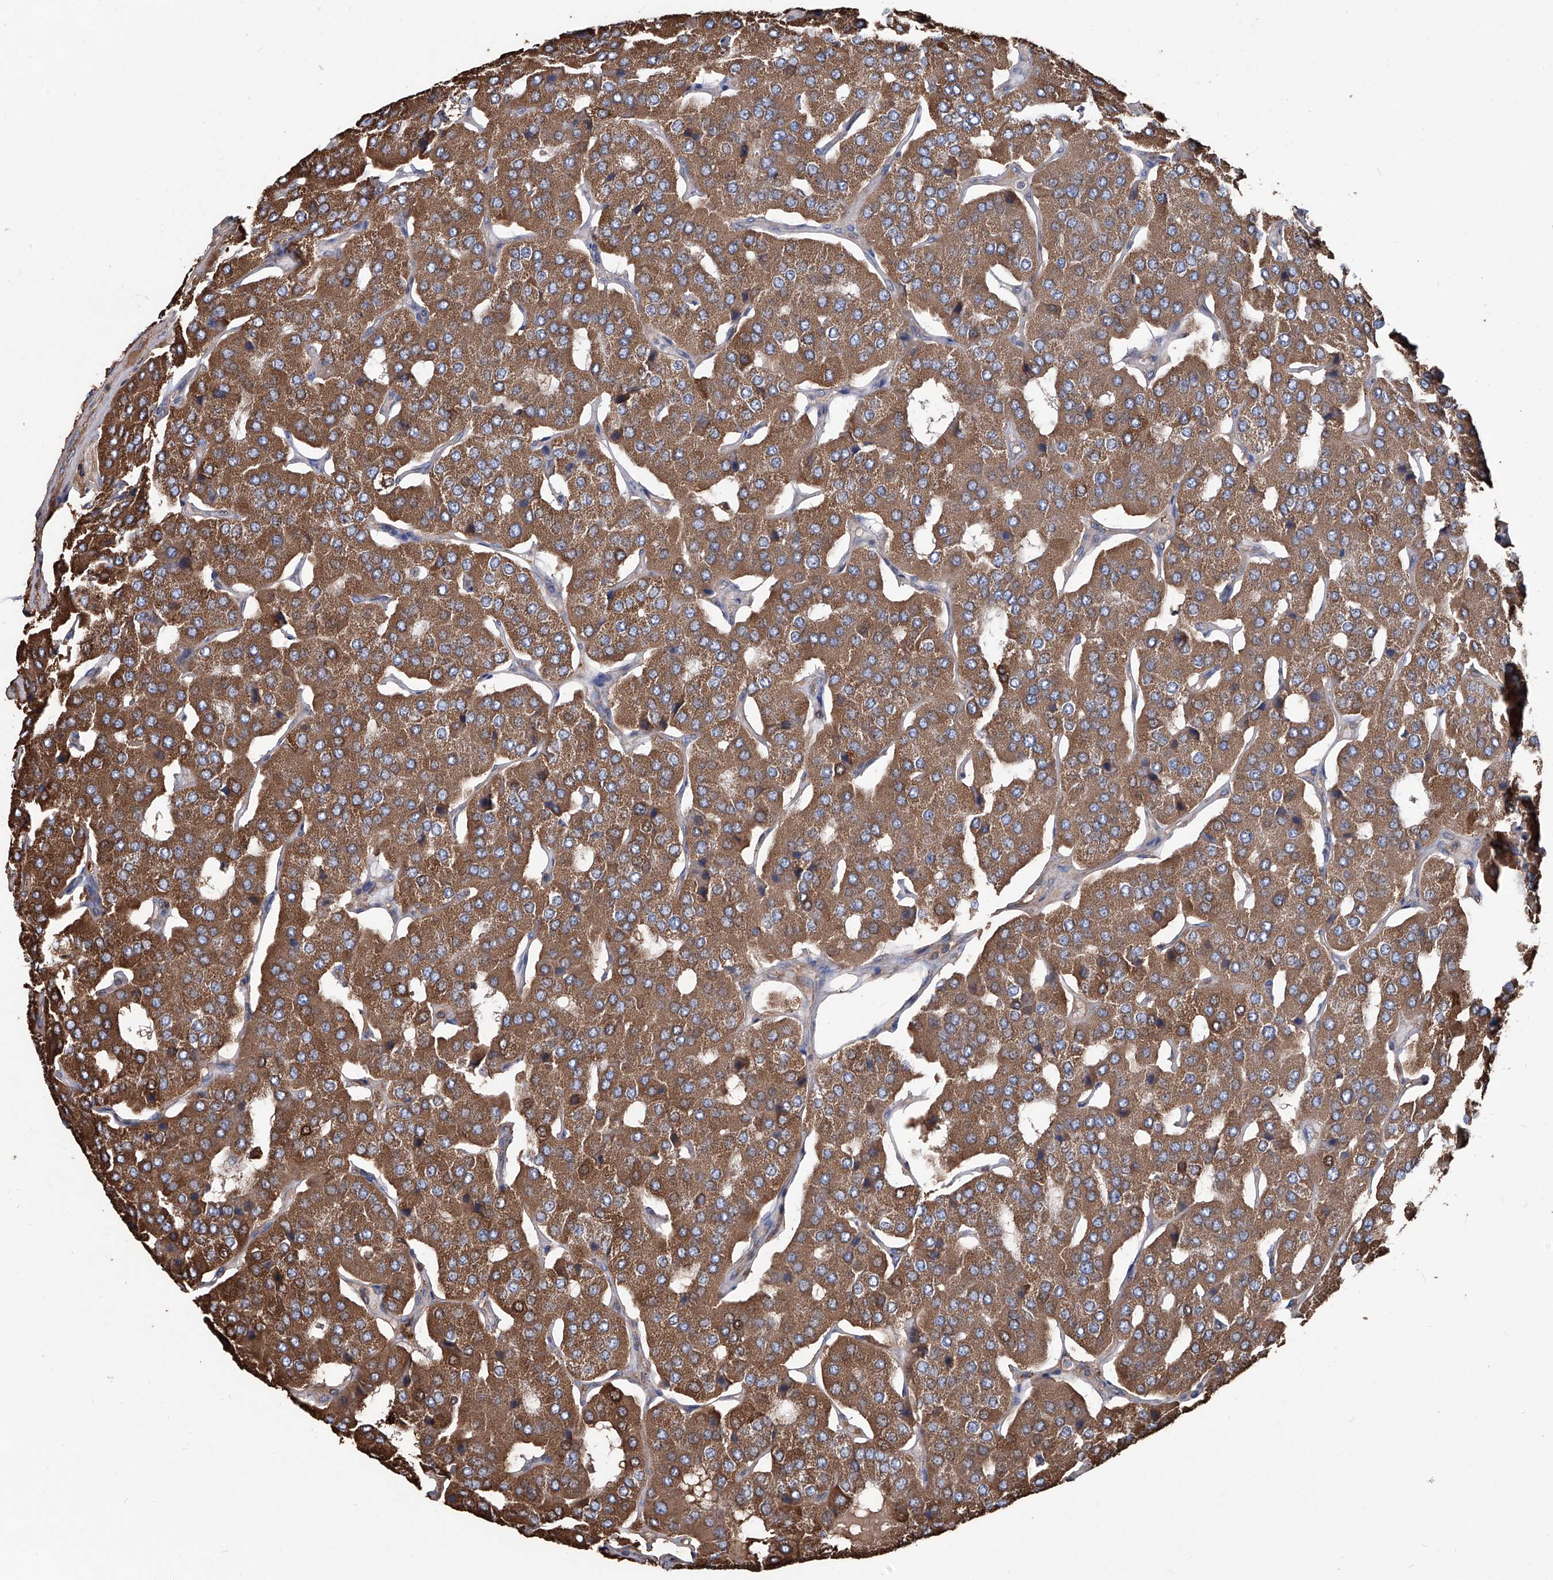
{"staining": {"intensity": "moderate", "quantity": ">75%", "location": "cytoplasmic/membranous"}, "tissue": "parathyroid gland", "cell_type": "Glandular cells", "image_type": "normal", "snomed": [{"axis": "morphology", "description": "Normal tissue, NOS"}, {"axis": "morphology", "description": "Adenoma, NOS"}, {"axis": "topography", "description": "Parathyroid gland"}], "caption": "Protein analysis of unremarkable parathyroid gland shows moderate cytoplasmic/membranous staining in approximately >75% of glandular cells.", "gene": "NHS", "patient": {"sex": "female", "age": 86}}